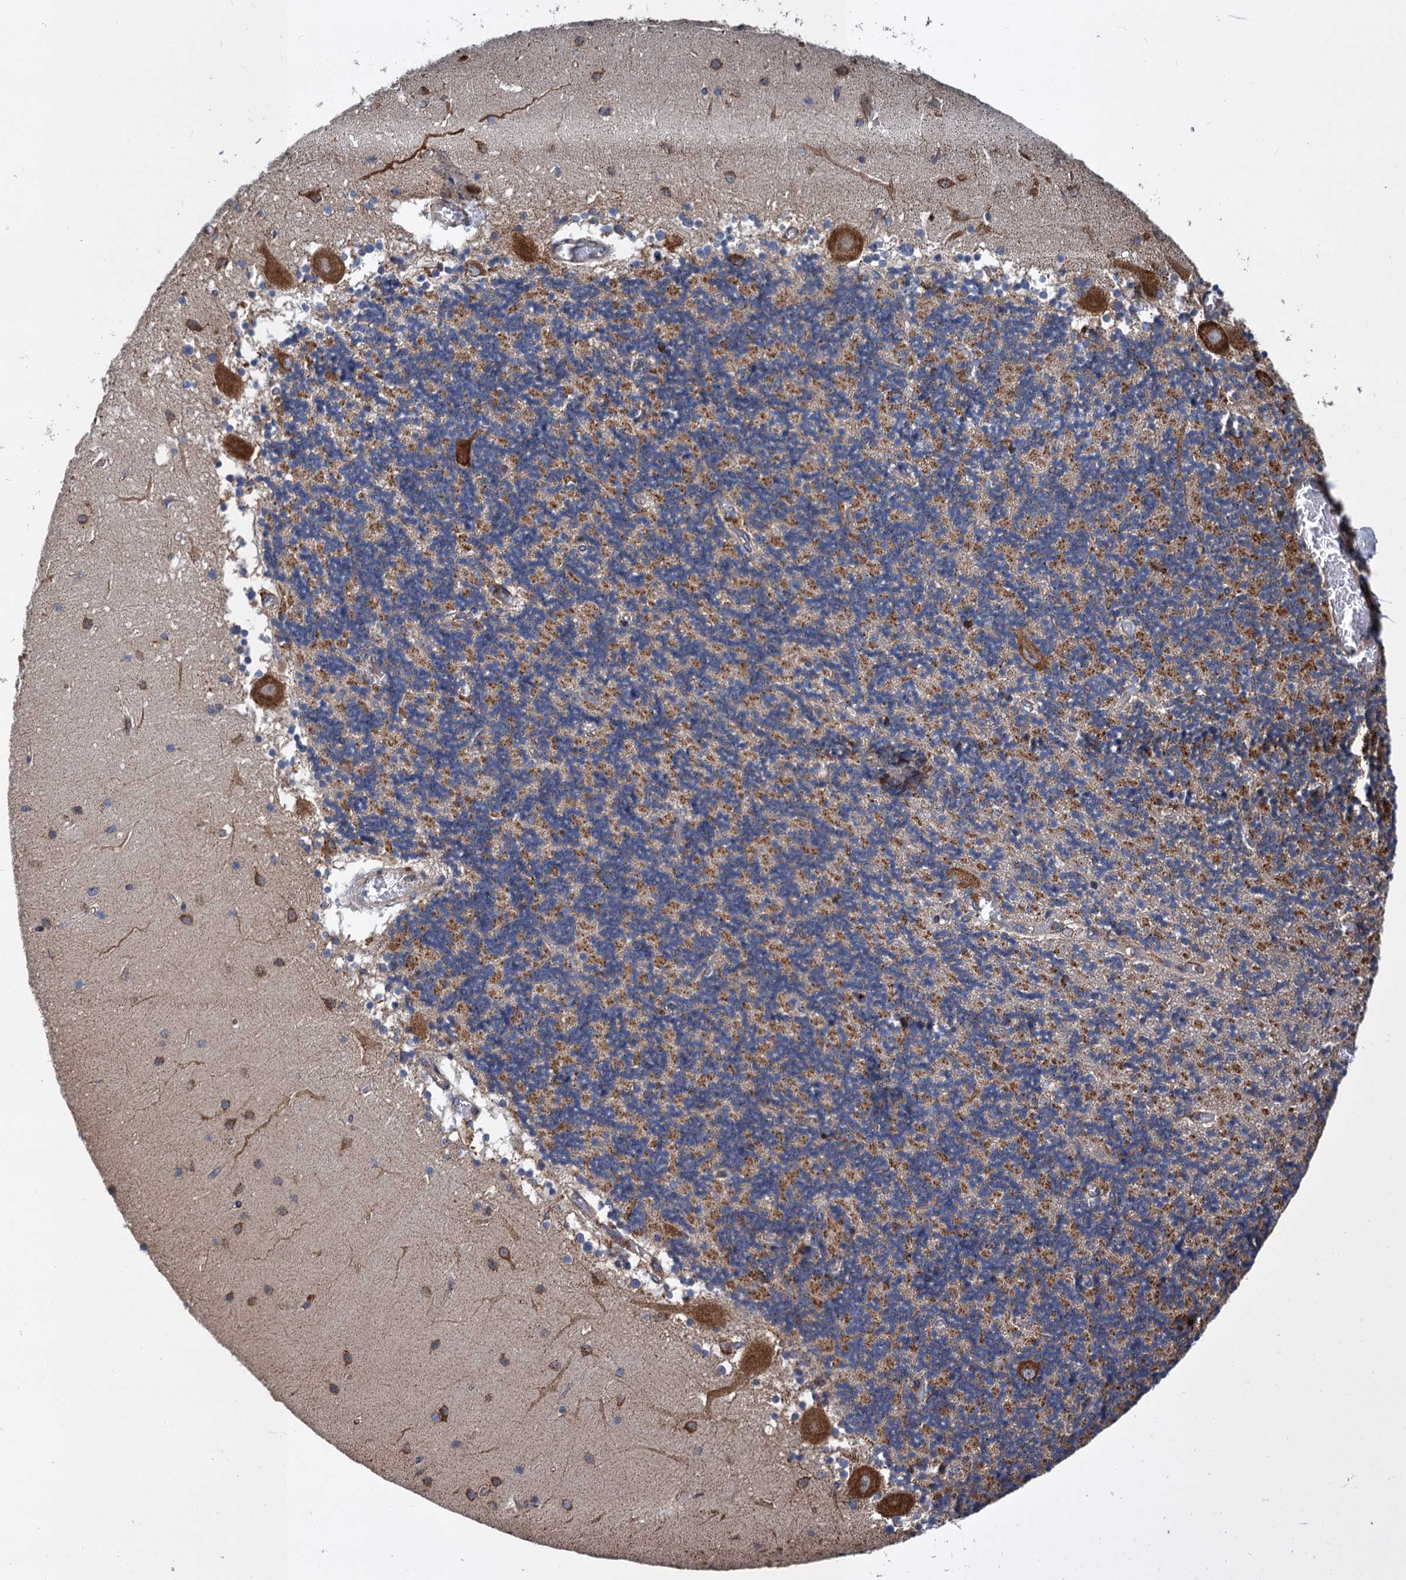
{"staining": {"intensity": "moderate", "quantity": "25%-75%", "location": "cytoplasmic/membranous"}, "tissue": "cerebellum", "cell_type": "Cells in granular layer", "image_type": "normal", "snomed": [{"axis": "morphology", "description": "Normal tissue, NOS"}, {"axis": "topography", "description": "Cerebellum"}], "caption": "Moderate cytoplasmic/membranous protein positivity is seen in about 25%-75% of cells in granular layer in cerebellum. (DAB (3,3'-diaminobenzidine) IHC with brightfield microscopy, high magnification).", "gene": "LINS1", "patient": {"sex": "female", "age": 28}}